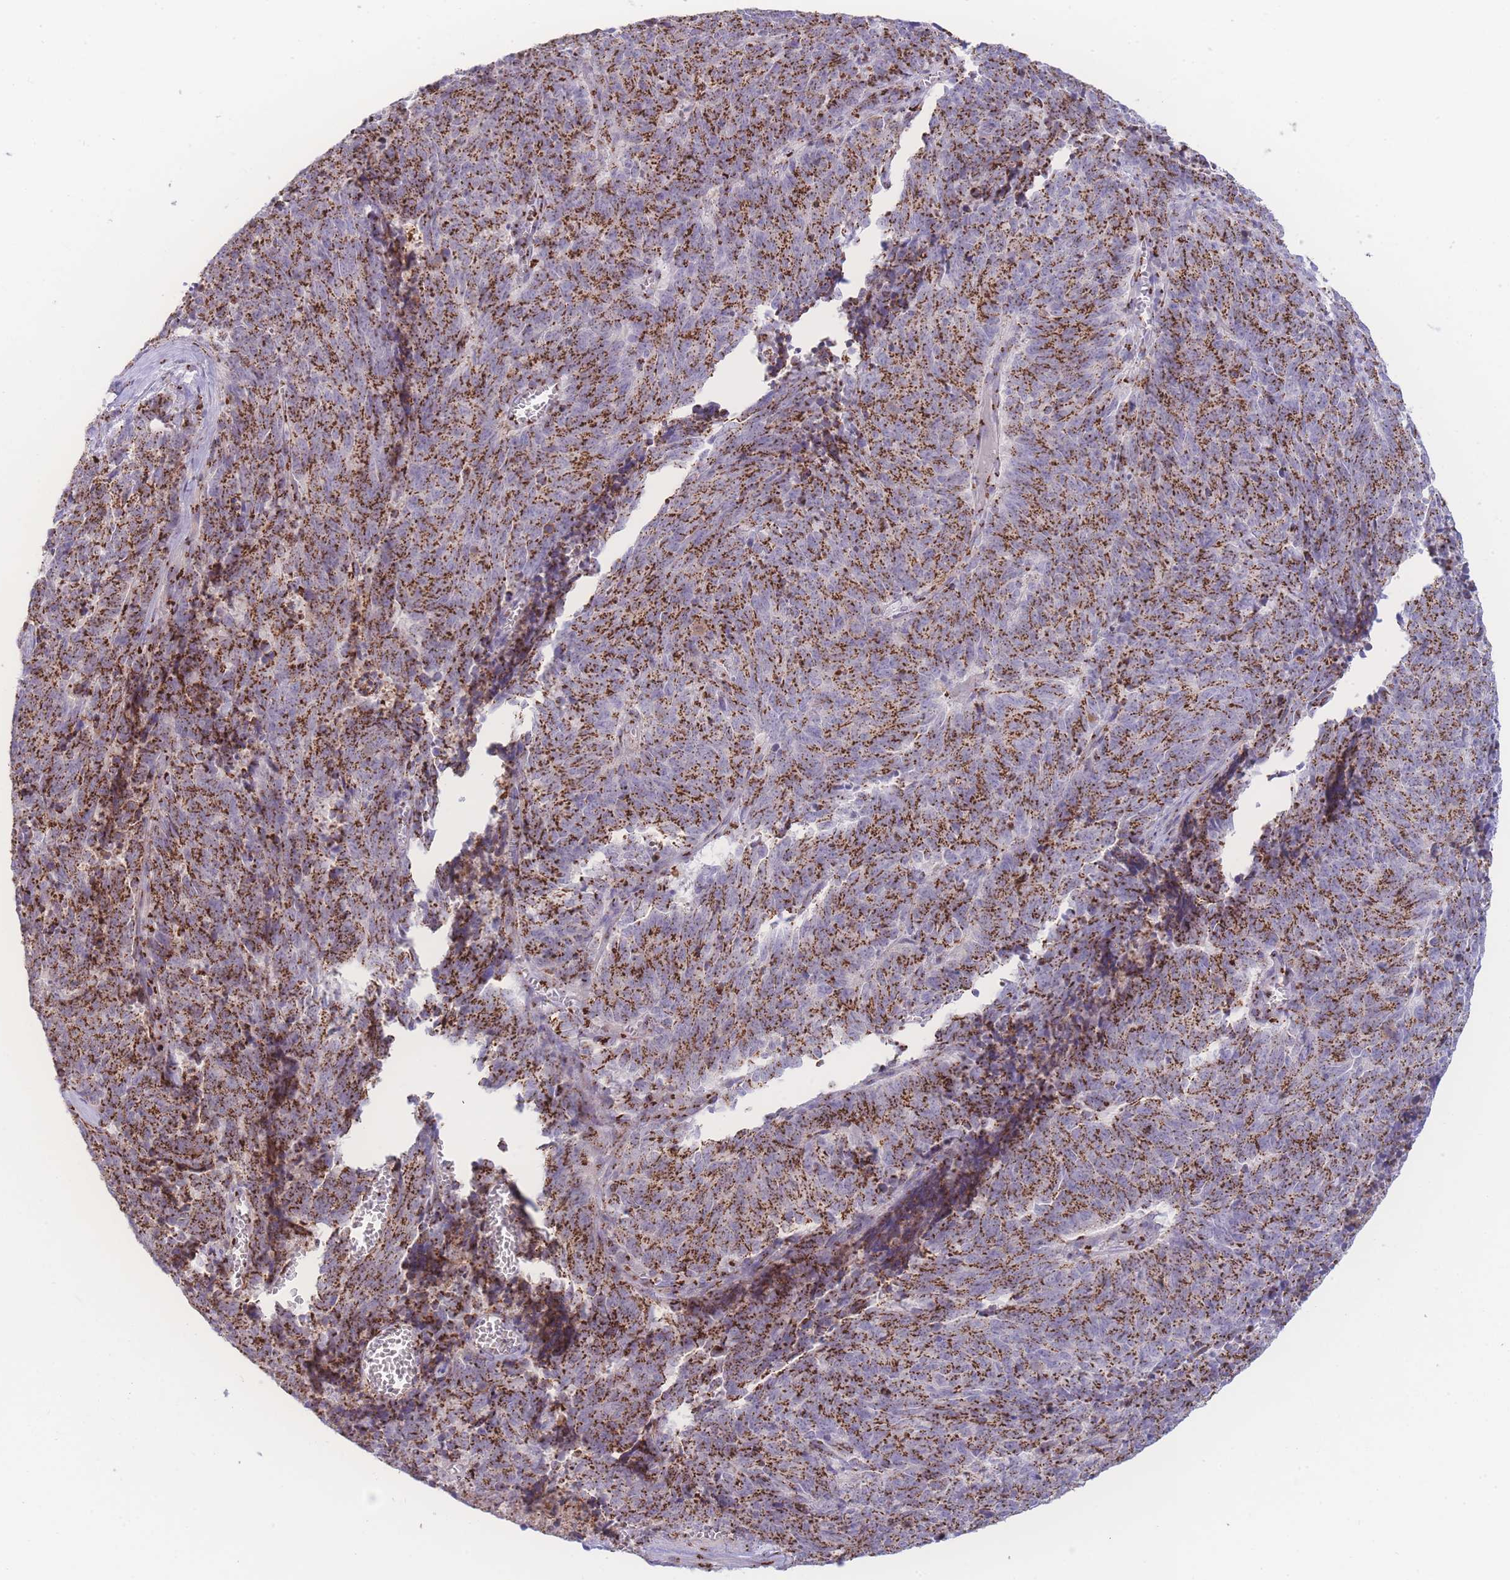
{"staining": {"intensity": "strong", "quantity": ">75%", "location": "cytoplasmic/membranous"}, "tissue": "cervical cancer", "cell_type": "Tumor cells", "image_type": "cancer", "snomed": [{"axis": "morphology", "description": "Squamous cell carcinoma, NOS"}, {"axis": "topography", "description": "Cervix"}], "caption": "Protein analysis of cervical cancer tissue demonstrates strong cytoplasmic/membranous expression in about >75% of tumor cells.", "gene": "GOLM2", "patient": {"sex": "female", "age": 29}}